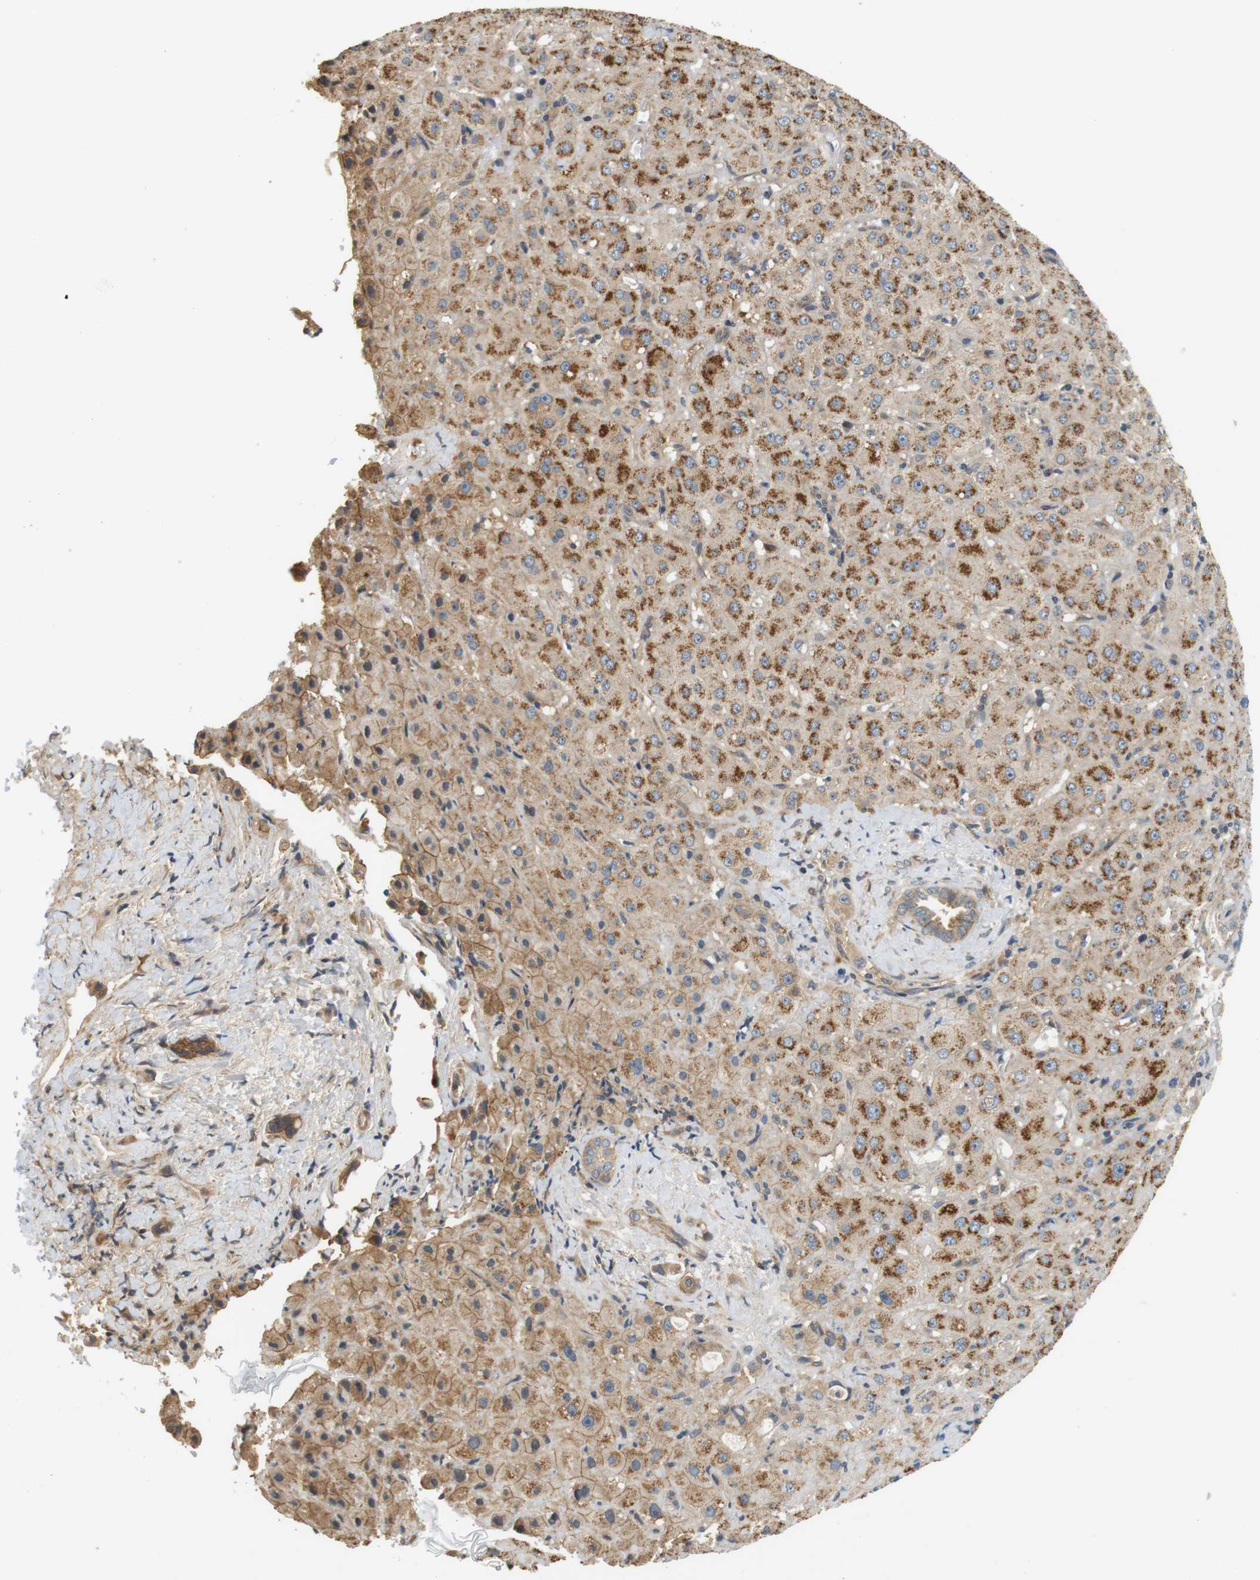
{"staining": {"intensity": "moderate", "quantity": ">75%", "location": "cytoplasmic/membranous"}, "tissue": "liver cancer", "cell_type": "Tumor cells", "image_type": "cancer", "snomed": [{"axis": "morphology", "description": "Cholangiocarcinoma"}, {"axis": "topography", "description": "Liver"}], "caption": "This is a micrograph of IHC staining of liver cancer (cholangiocarcinoma), which shows moderate staining in the cytoplasmic/membranous of tumor cells.", "gene": "SH3GLB1", "patient": {"sex": "female", "age": 65}}